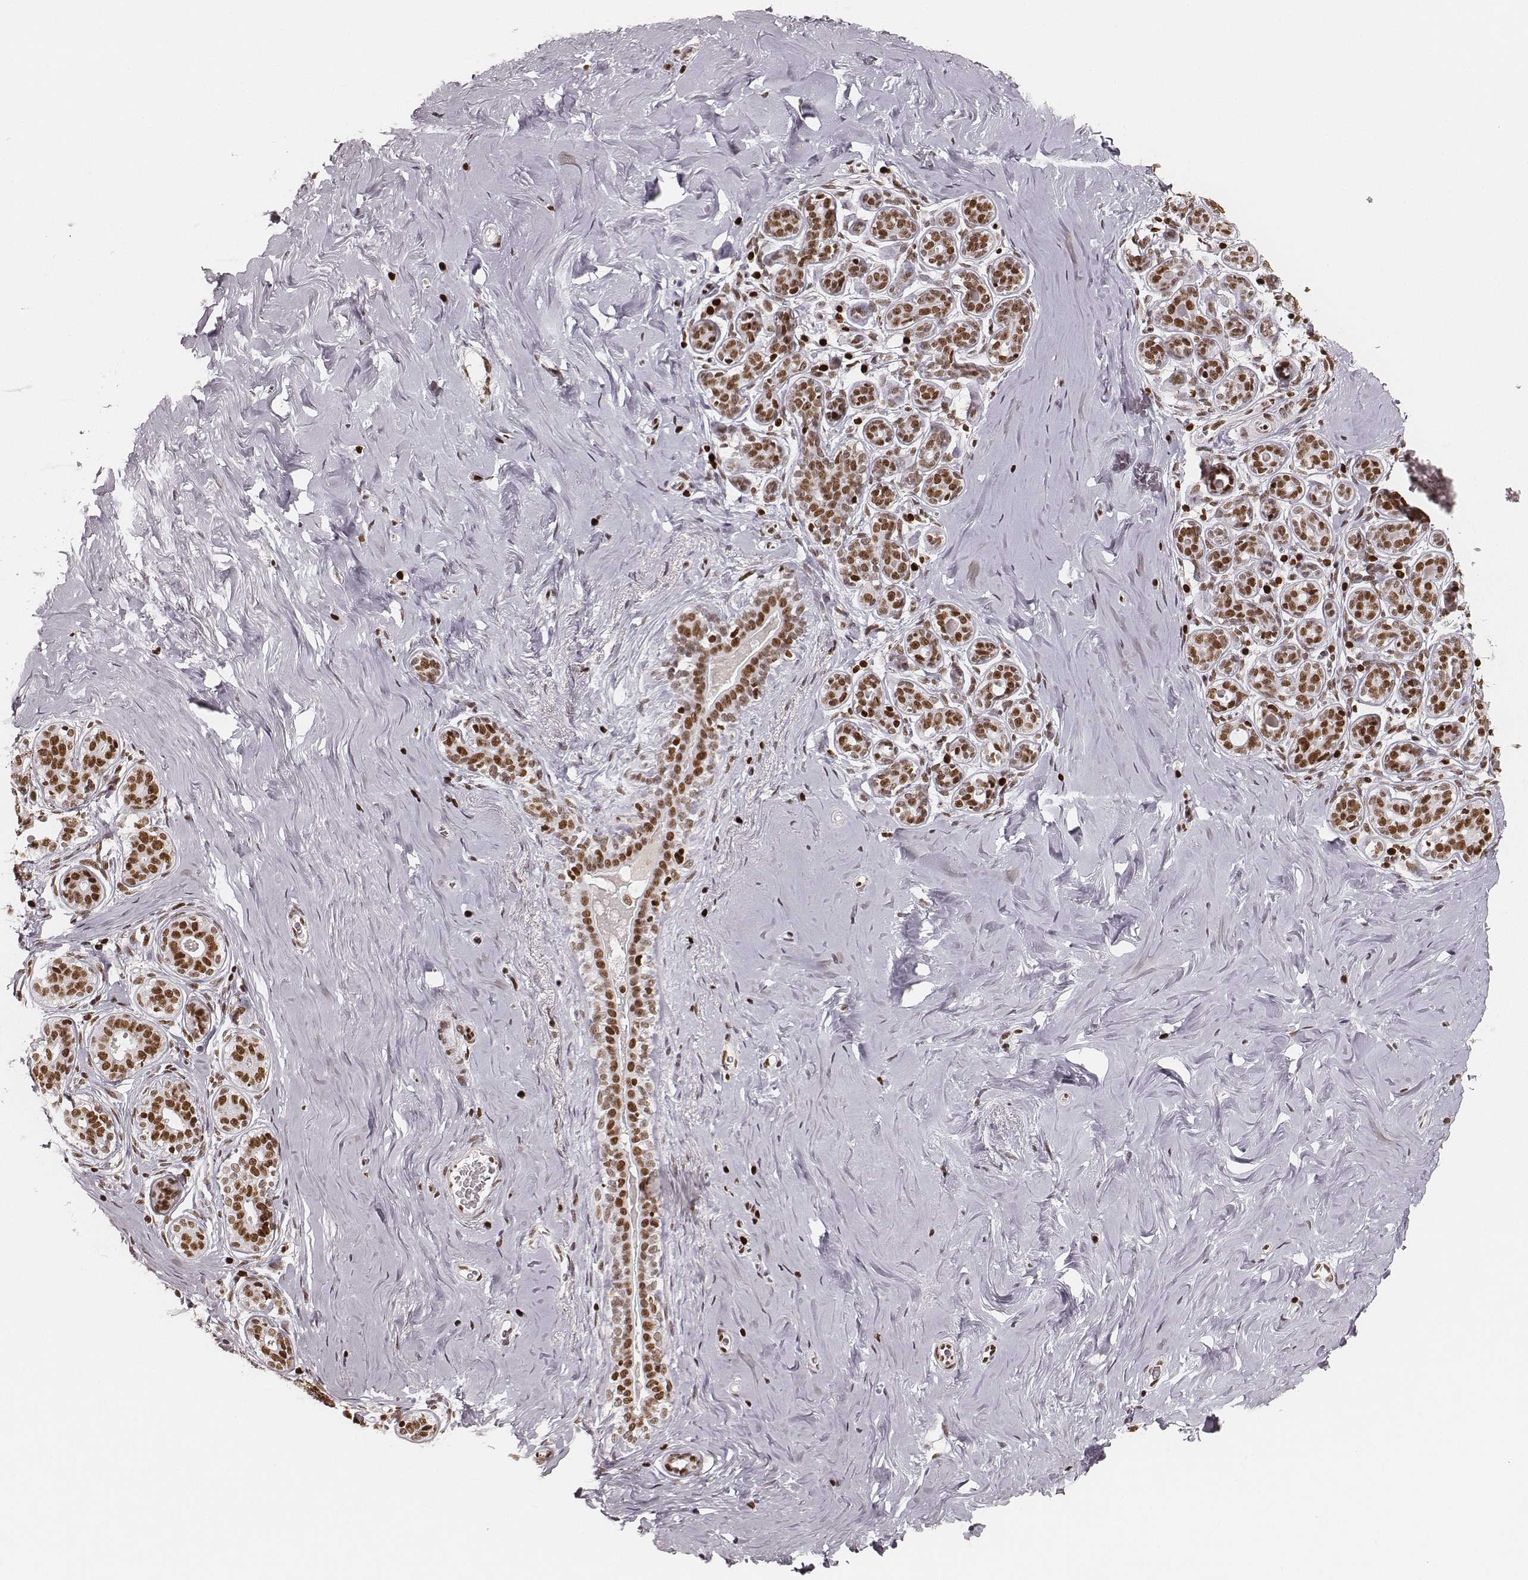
{"staining": {"intensity": "strong", "quantity": ">75%", "location": "nuclear"}, "tissue": "breast", "cell_type": "Adipocytes", "image_type": "normal", "snomed": [{"axis": "morphology", "description": "Normal tissue, NOS"}, {"axis": "topography", "description": "Skin"}, {"axis": "topography", "description": "Breast"}], "caption": "Brown immunohistochemical staining in normal human breast exhibits strong nuclear staining in about >75% of adipocytes. (Stains: DAB (3,3'-diaminobenzidine) in brown, nuclei in blue, Microscopy: brightfield microscopy at high magnification).", "gene": "PARP1", "patient": {"sex": "female", "age": 43}}